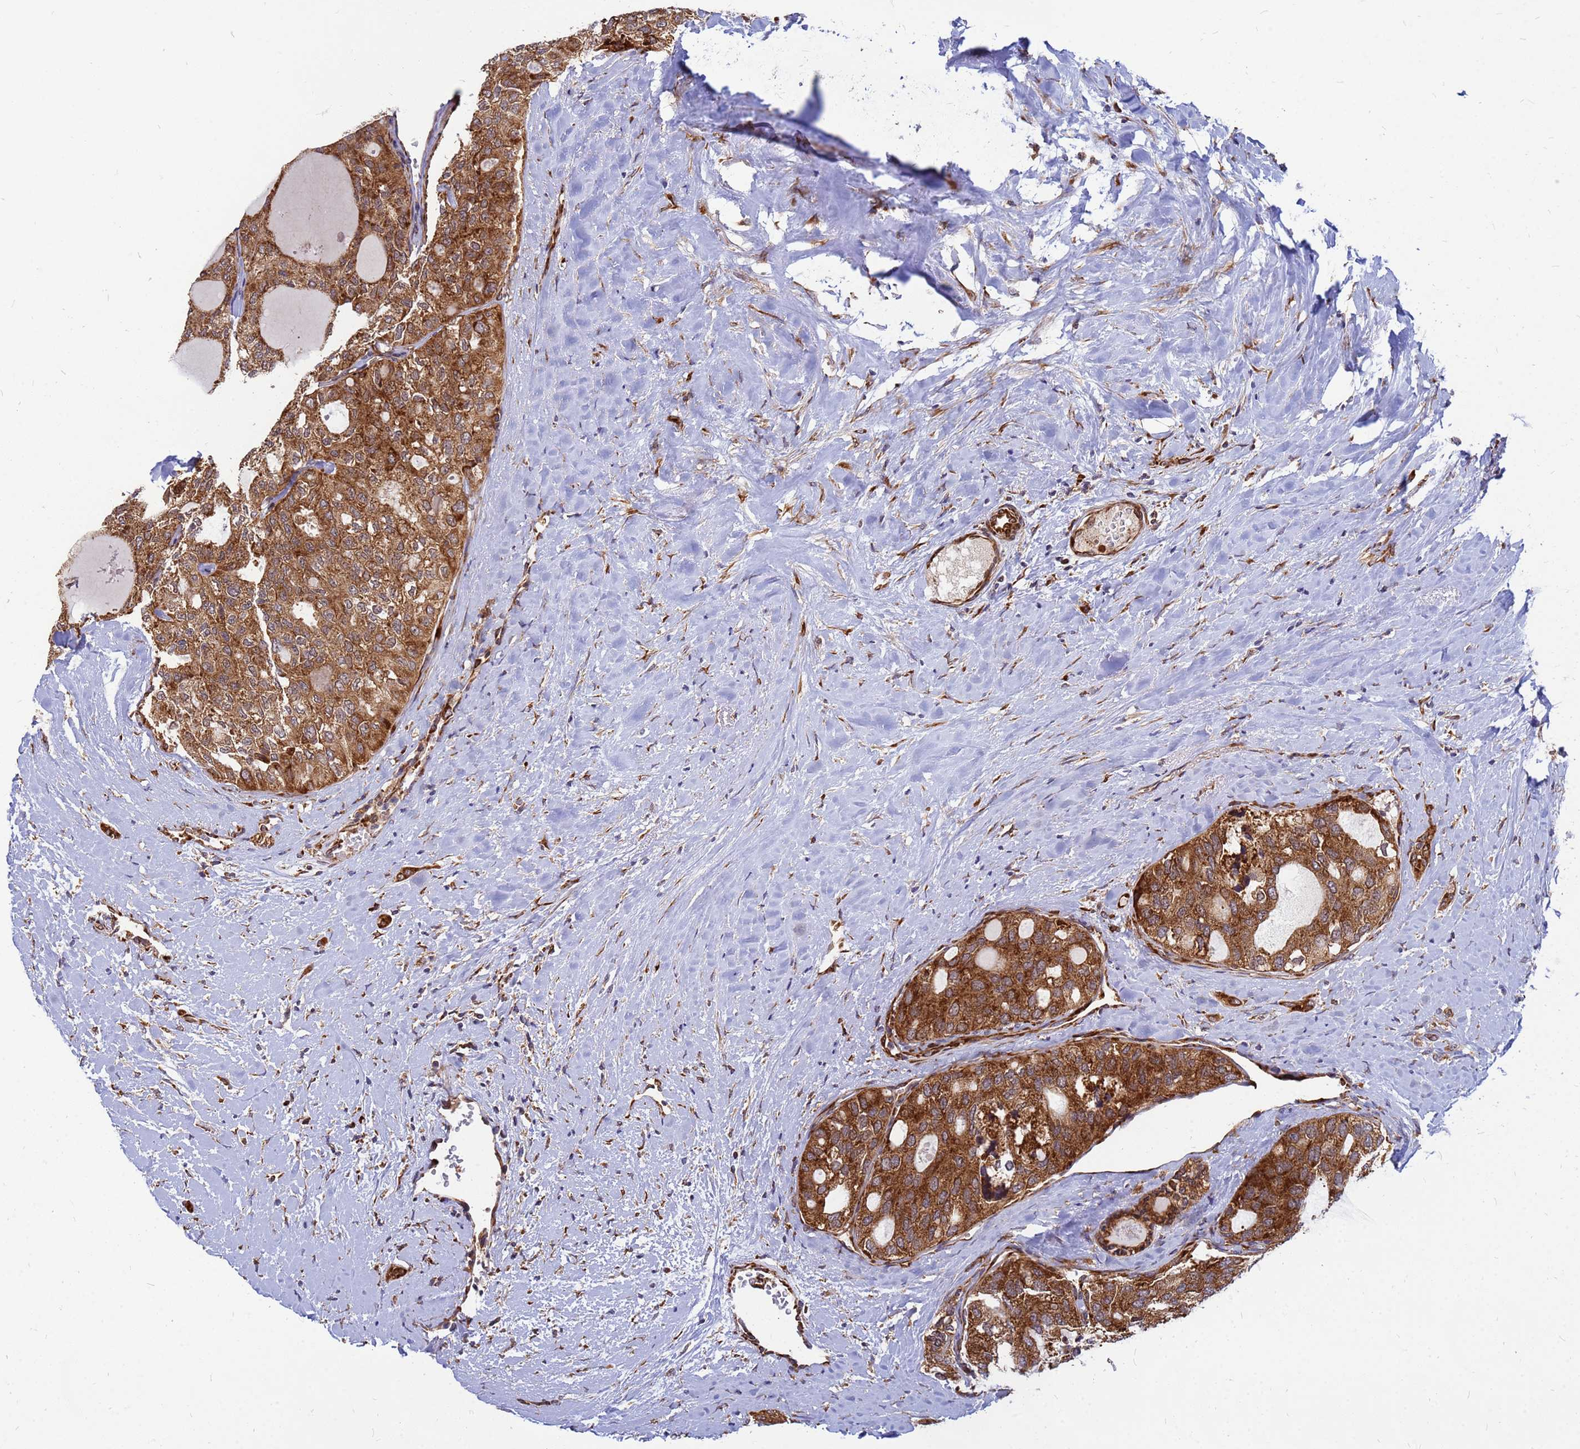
{"staining": {"intensity": "moderate", "quantity": ">75%", "location": "cytoplasmic/membranous"}, "tissue": "thyroid cancer", "cell_type": "Tumor cells", "image_type": "cancer", "snomed": [{"axis": "morphology", "description": "Follicular adenoma carcinoma, NOS"}, {"axis": "topography", "description": "Thyroid gland"}], "caption": "Immunohistochemistry of human thyroid cancer displays medium levels of moderate cytoplasmic/membranous staining in approximately >75% of tumor cells.", "gene": "RPL8", "patient": {"sex": "male", "age": 75}}